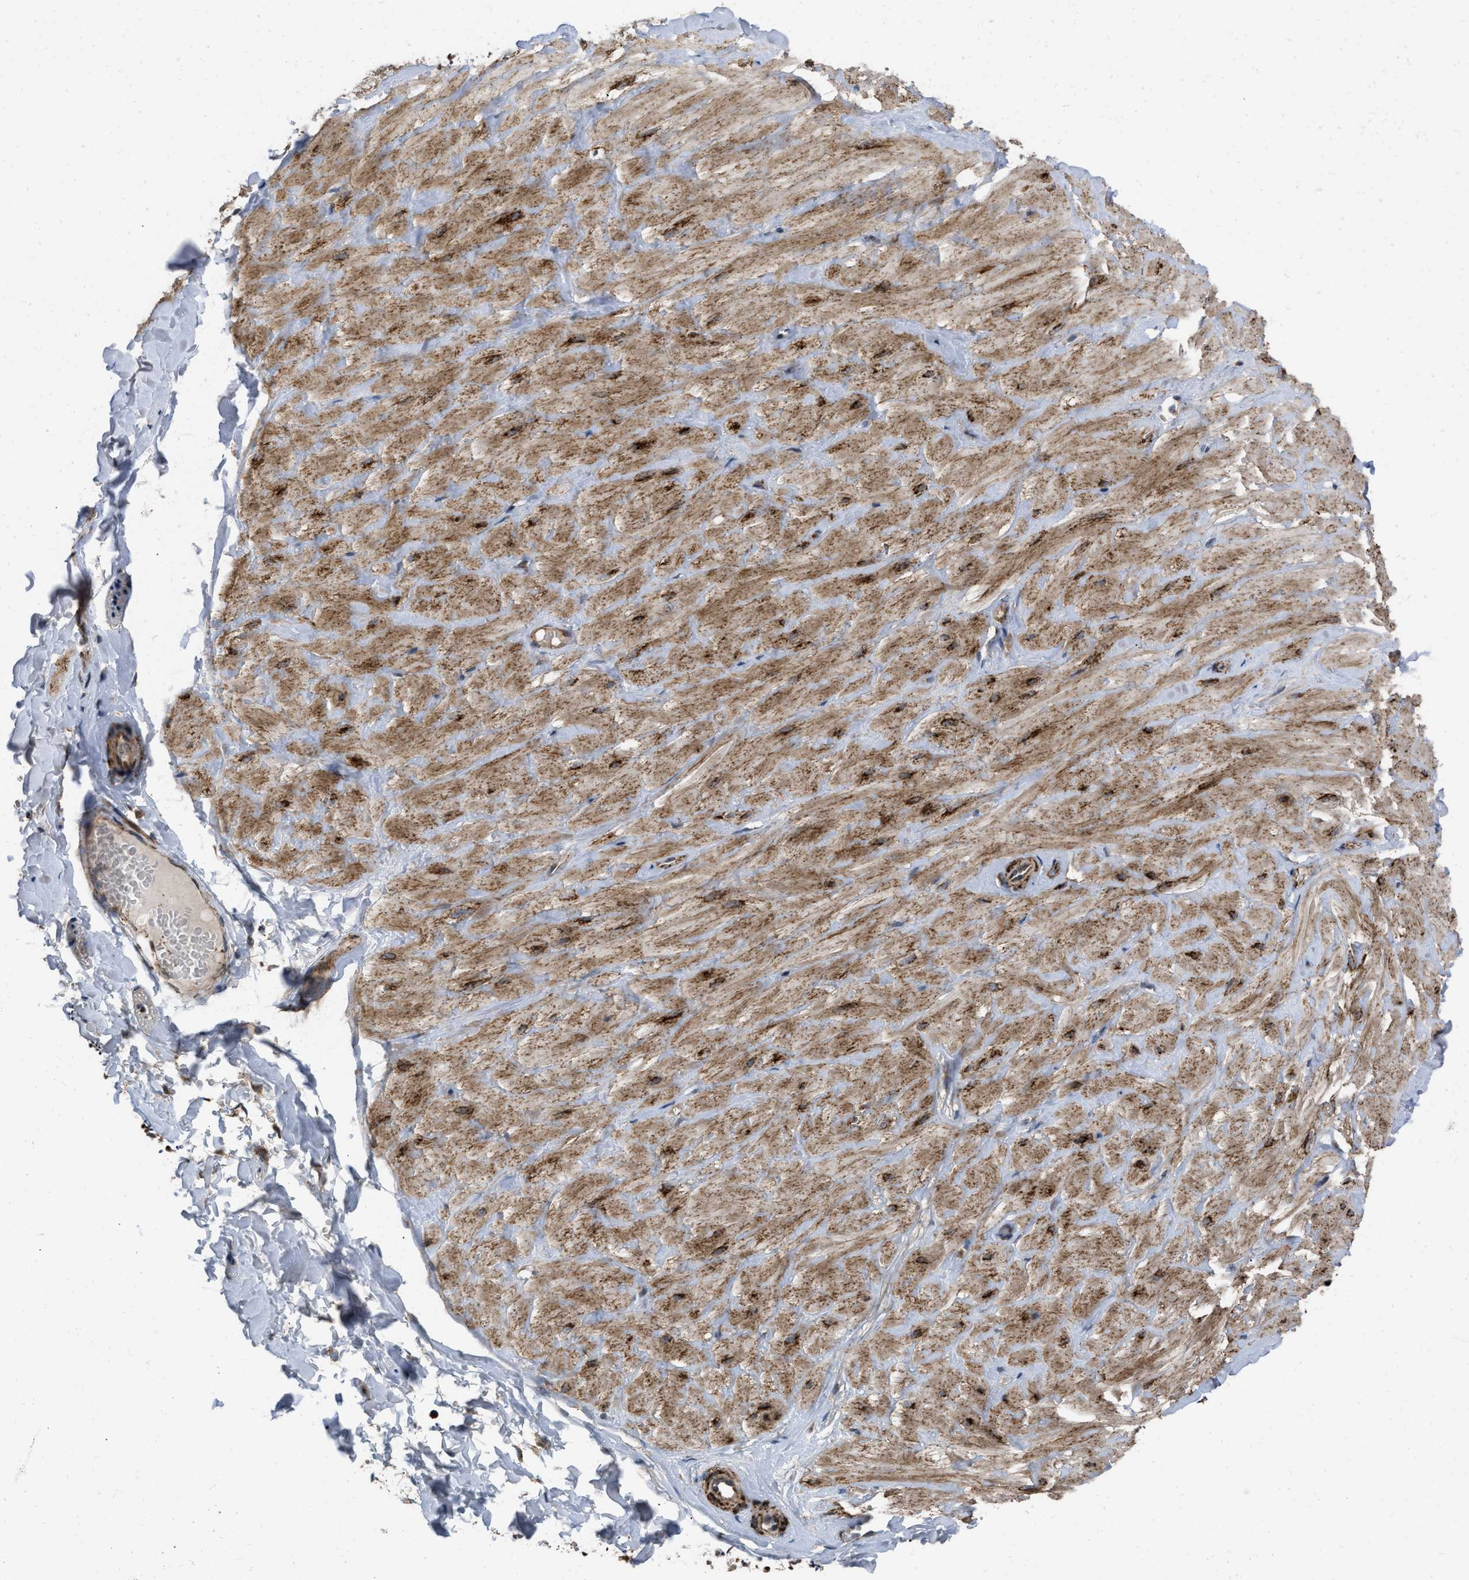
{"staining": {"intensity": "moderate", "quantity": ">75%", "location": "cytoplasmic/membranous"}, "tissue": "adipose tissue", "cell_type": "Adipocytes", "image_type": "normal", "snomed": [{"axis": "morphology", "description": "Normal tissue, NOS"}, {"axis": "topography", "description": "Adipose tissue"}, {"axis": "topography", "description": "Vascular tissue"}, {"axis": "topography", "description": "Peripheral nerve tissue"}], "caption": "IHC (DAB) staining of normal adipose tissue shows moderate cytoplasmic/membranous protein positivity in about >75% of adipocytes.", "gene": "AKAP1", "patient": {"sex": "male", "age": 25}}